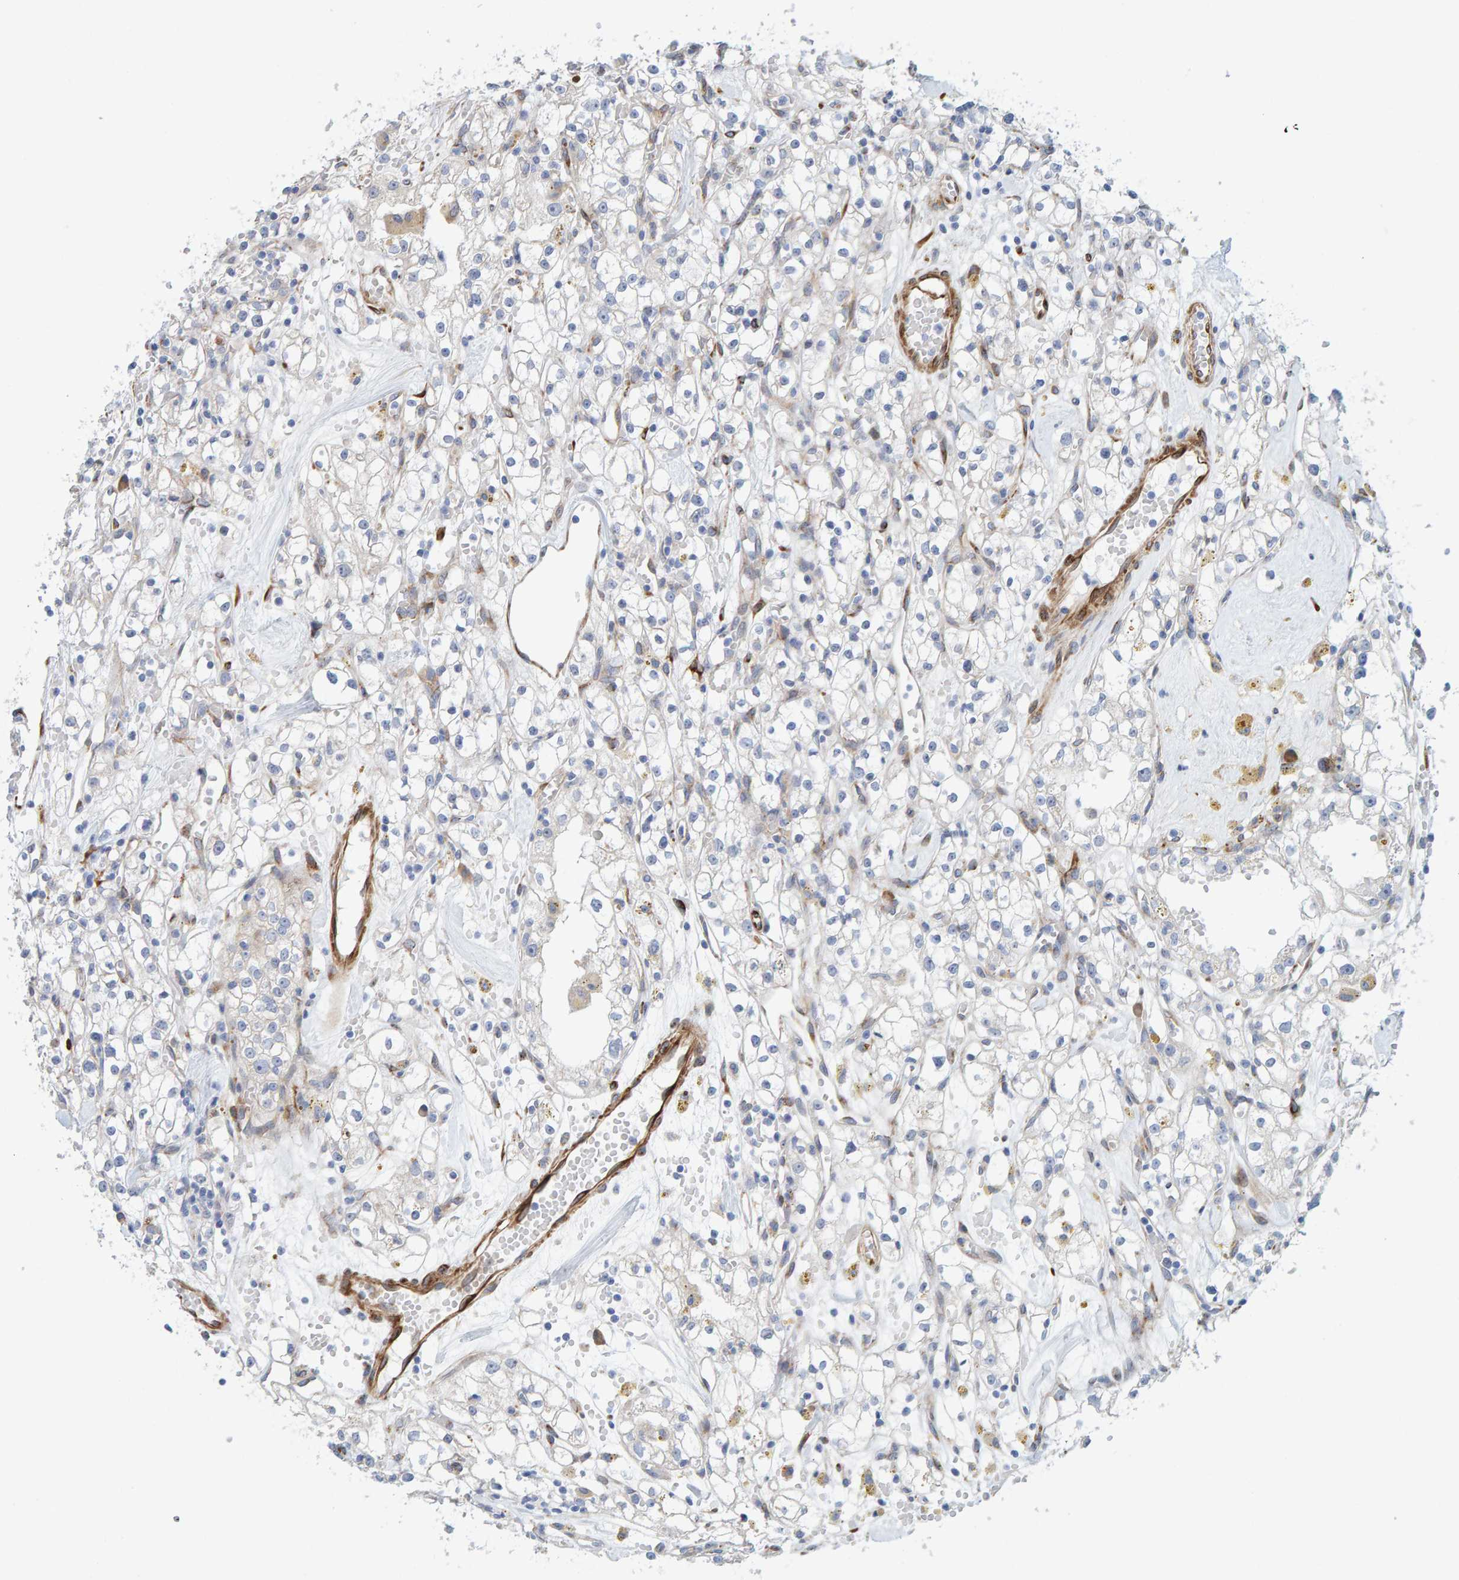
{"staining": {"intensity": "negative", "quantity": "none", "location": "none"}, "tissue": "renal cancer", "cell_type": "Tumor cells", "image_type": "cancer", "snomed": [{"axis": "morphology", "description": "Adenocarcinoma, NOS"}, {"axis": "topography", "description": "Kidney"}], "caption": "An image of human renal adenocarcinoma is negative for staining in tumor cells. (Stains: DAB immunohistochemistry with hematoxylin counter stain, Microscopy: brightfield microscopy at high magnification).", "gene": "MMP16", "patient": {"sex": "male", "age": 56}}